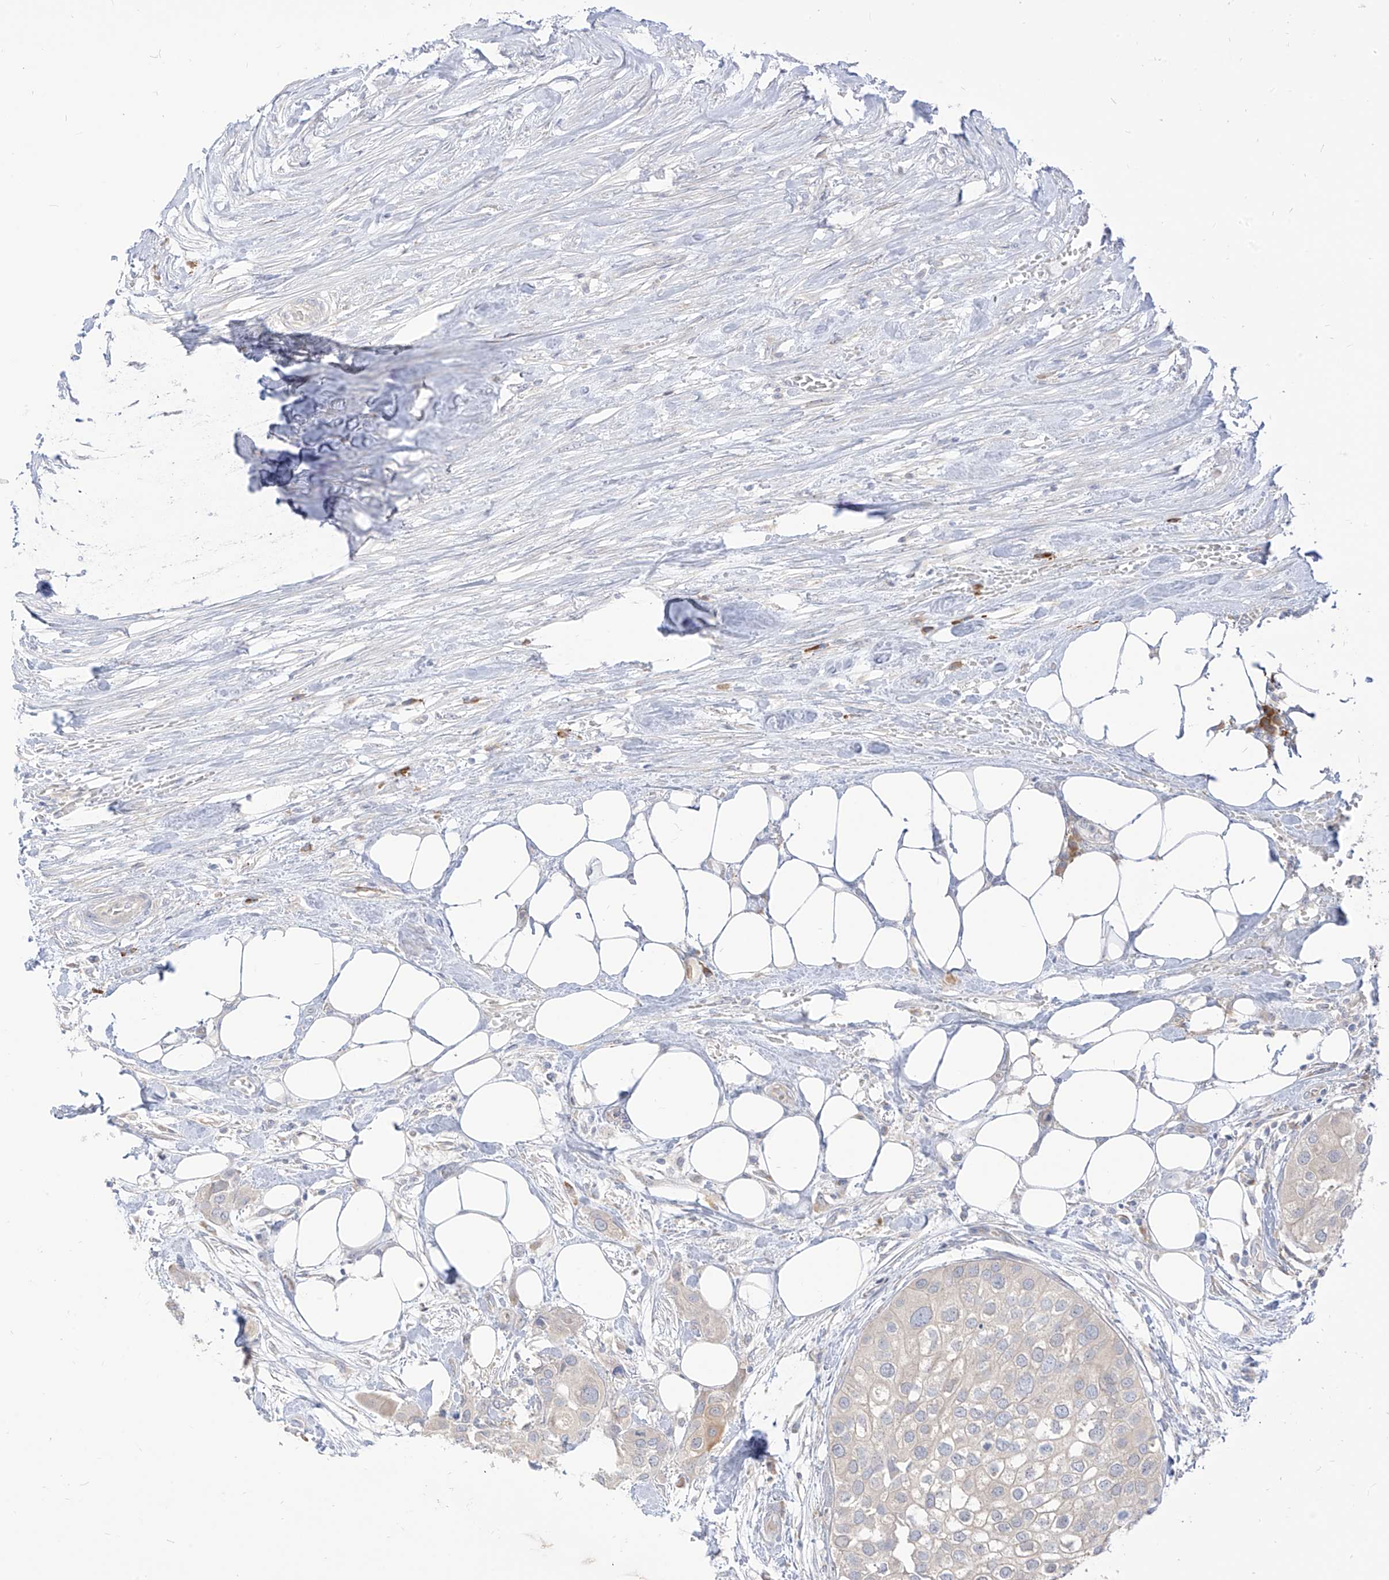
{"staining": {"intensity": "negative", "quantity": "none", "location": "none"}, "tissue": "urothelial cancer", "cell_type": "Tumor cells", "image_type": "cancer", "snomed": [{"axis": "morphology", "description": "Urothelial carcinoma, High grade"}, {"axis": "topography", "description": "Urinary bladder"}], "caption": "Immunohistochemical staining of human urothelial cancer exhibits no significant expression in tumor cells.", "gene": "SYTL3", "patient": {"sex": "male", "age": 64}}